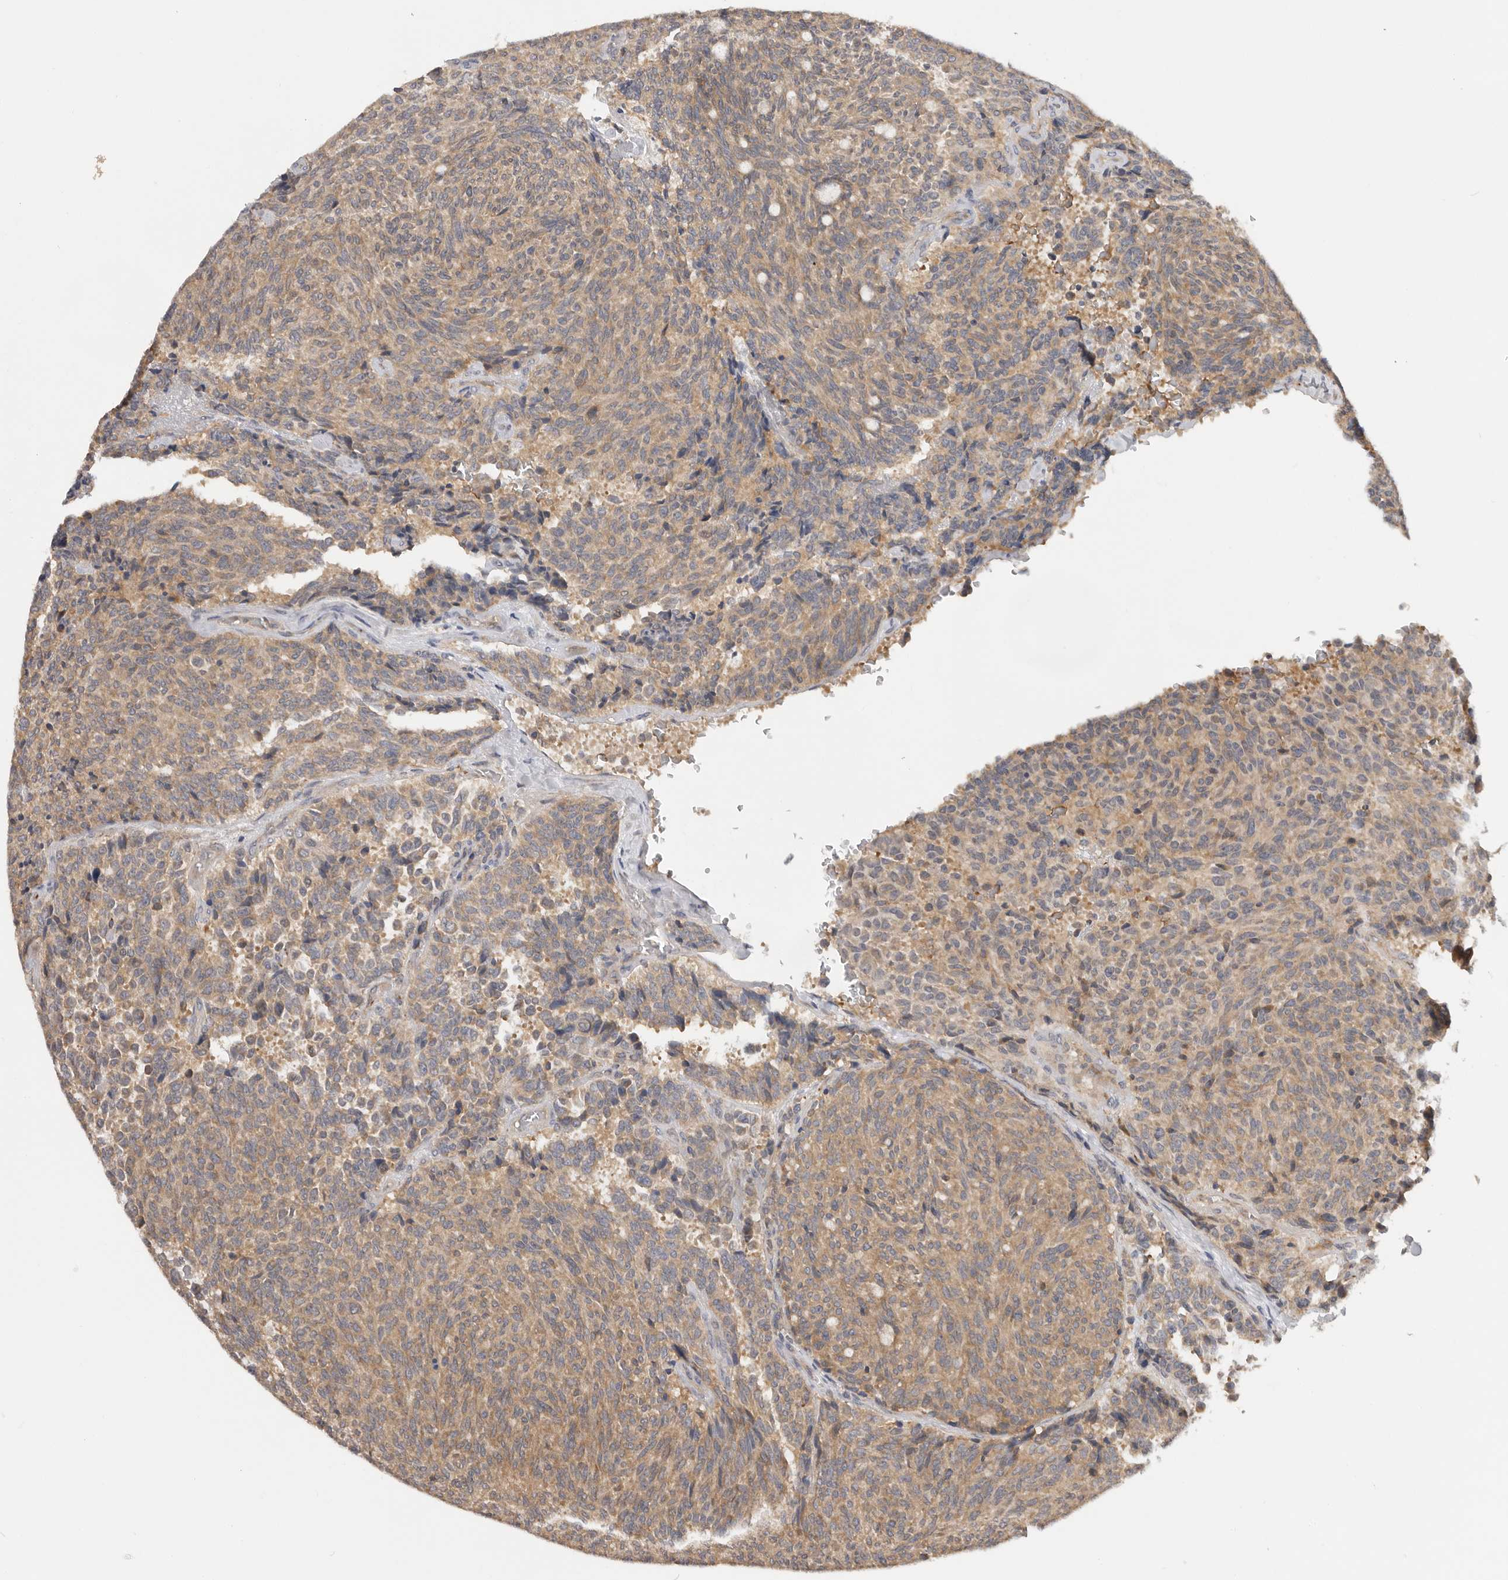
{"staining": {"intensity": "moderate", "quantity": ">75%", "location": "cytoplasmic/membranous"}, "tissue": "carcinoid", "cell_type": "Tumor cells", "image_type": "cancer", "snomed": [{"axis": "morphology", "description": "Carcinoid, malignant, NOS"}, {"axis": "topography", "description": "Pancreas"}], "caption": "A brown stain highlights moderate cytoplasmic/membranous positivity of a protein in carcinoid tumor cells.", "gene": "PPP1R42", "patient": {"sex": "female", "age": 54}}